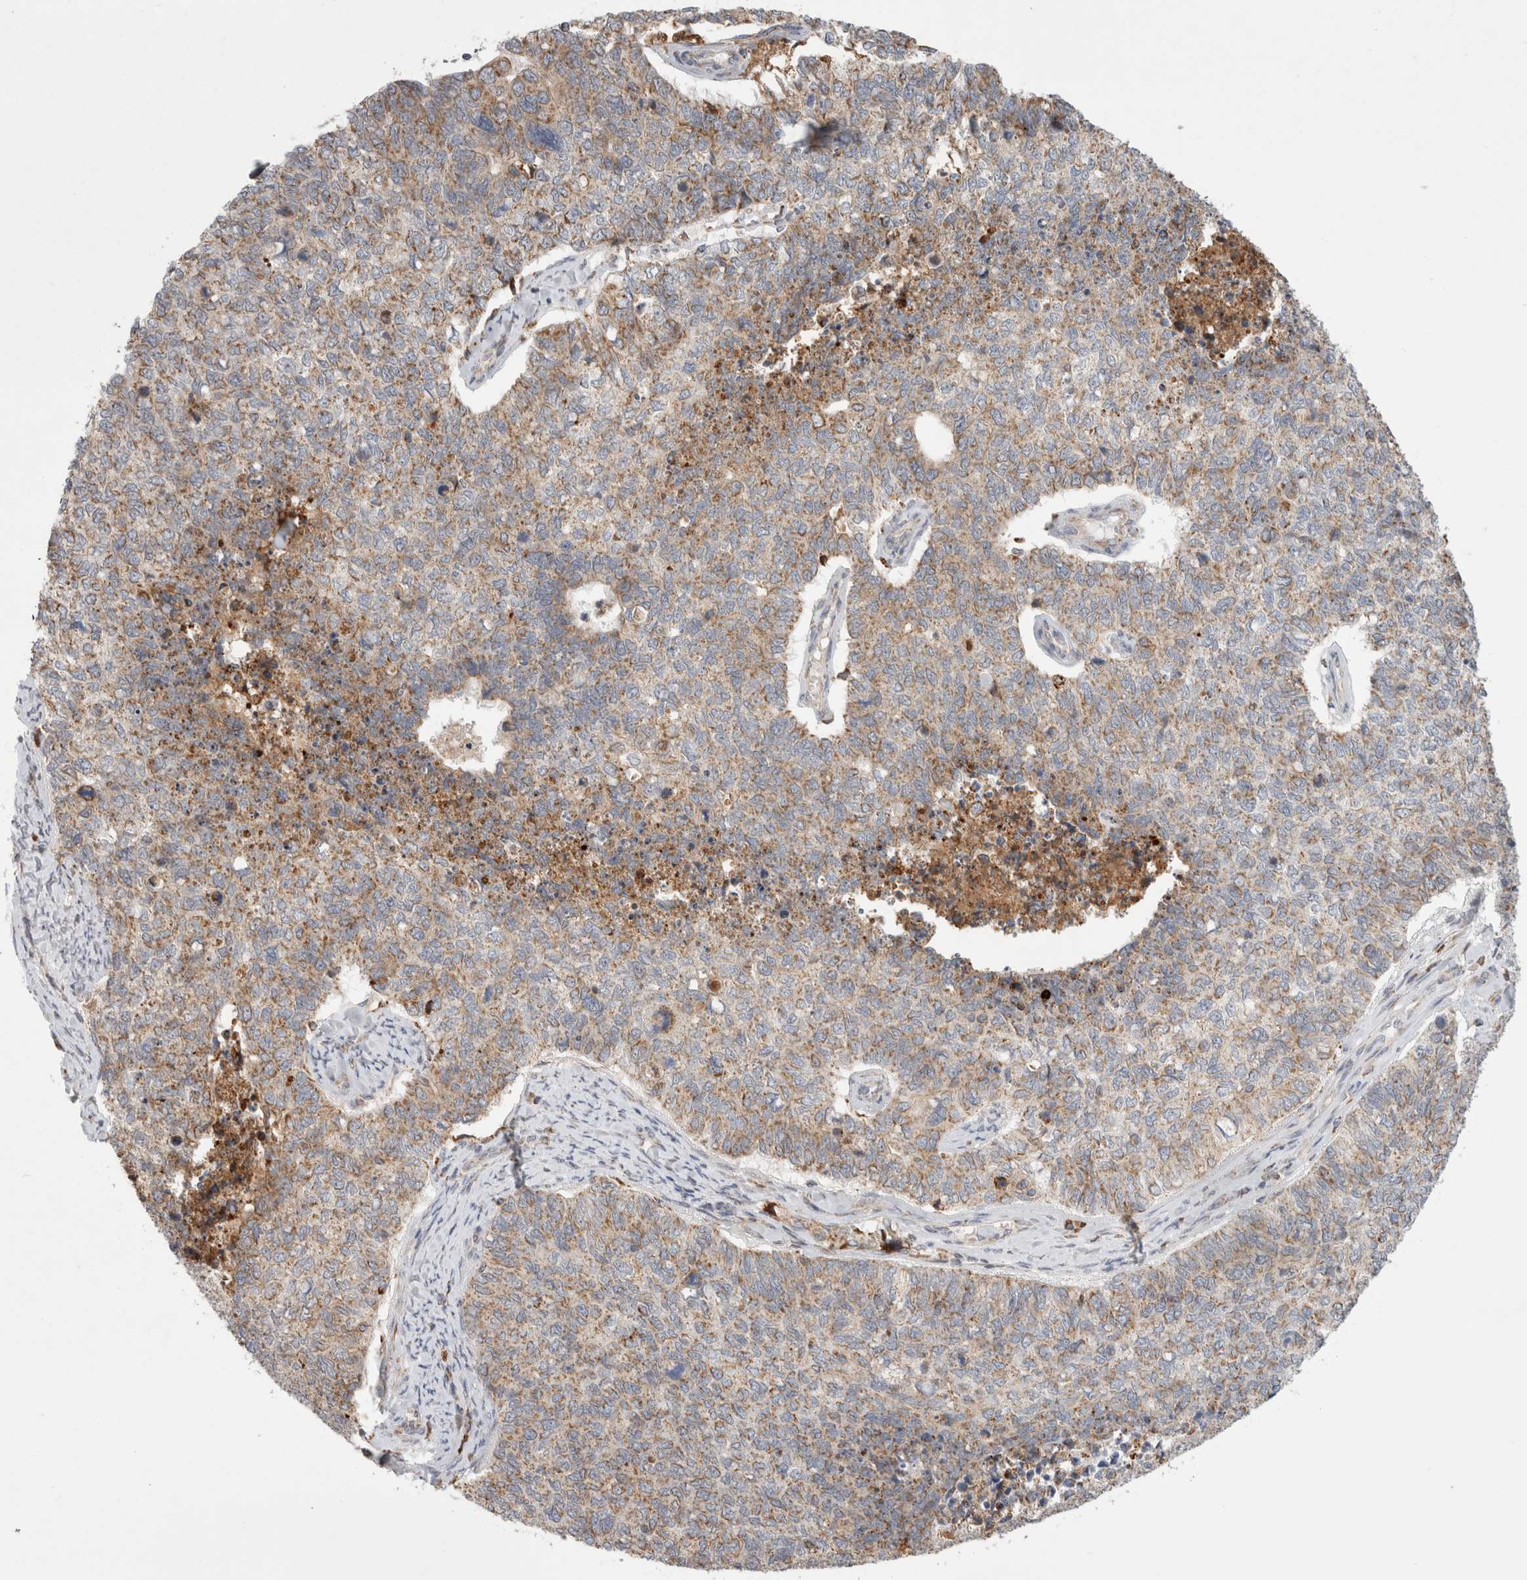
{"staining": {"intensity": "moderate", "quantity": ">75%", "location": "cytoplasmic/membranous"}, "tissue": "cervical cancer", "cell_type": "Tumor cells", "image_type": "cancer", "snomed": [{"axis": "morphology", "description": "Squamous cell carcinoma, NOS"}, {"axis": "topography", "description": "Cervix"}], "caption": "This is an image of immunohistochemistry staining of cervical cancer (squamous cell carcinoma), which shows moderate expression in the cytoplasmic/membranous of tumor cells.", "gene": "HROB", "patient": {"sex": "female", "age": 63}}